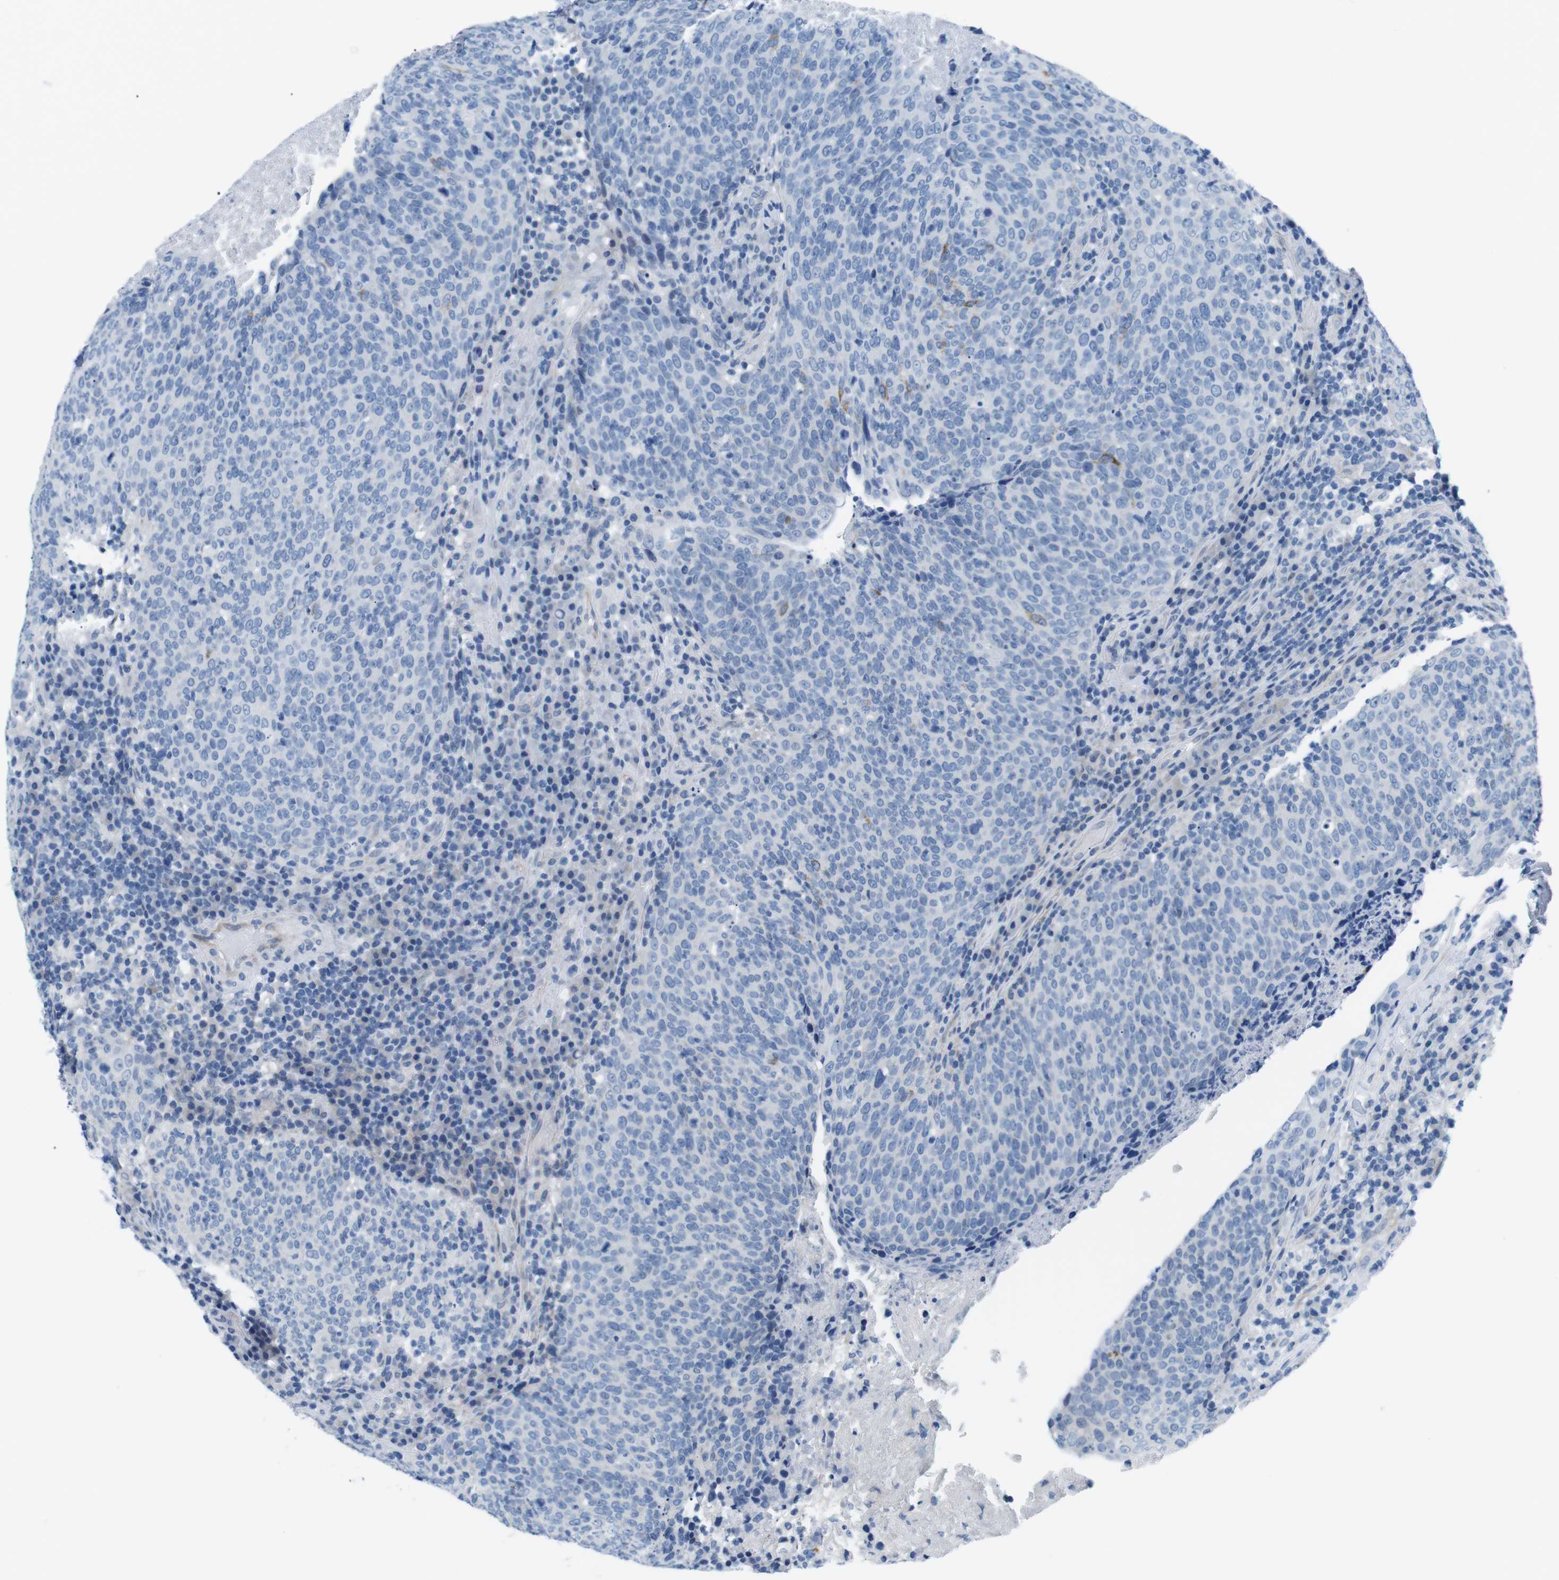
{"staining": {"intensity": "negative", "quantity": "none", "location": "none"}, "tissue": "head and neck cancer", "cell_type": "Tumor cells", "image_type": "cancer", "snomed": [{"axis": "morphology", "description": "Squamous cell carcinoma, NOS"}, {"axis": "morphology", "description": "Squamous cell carcinoma, metastatic, NOS"}, {"axis": "topography", "description": "Lymph node"}, {"axis": "topography", "description": "Head-Neck"}], "caption": "DAB (3,3'-diaminobenzidine) immunohistochemical staining of head and neck cancer displays no significant positivity in tumor cells. (DAB immunohistochemistry with hematoxylin counter stain).", "gene": "MUC2", "patient": {"sex": "male", "age": 62}}